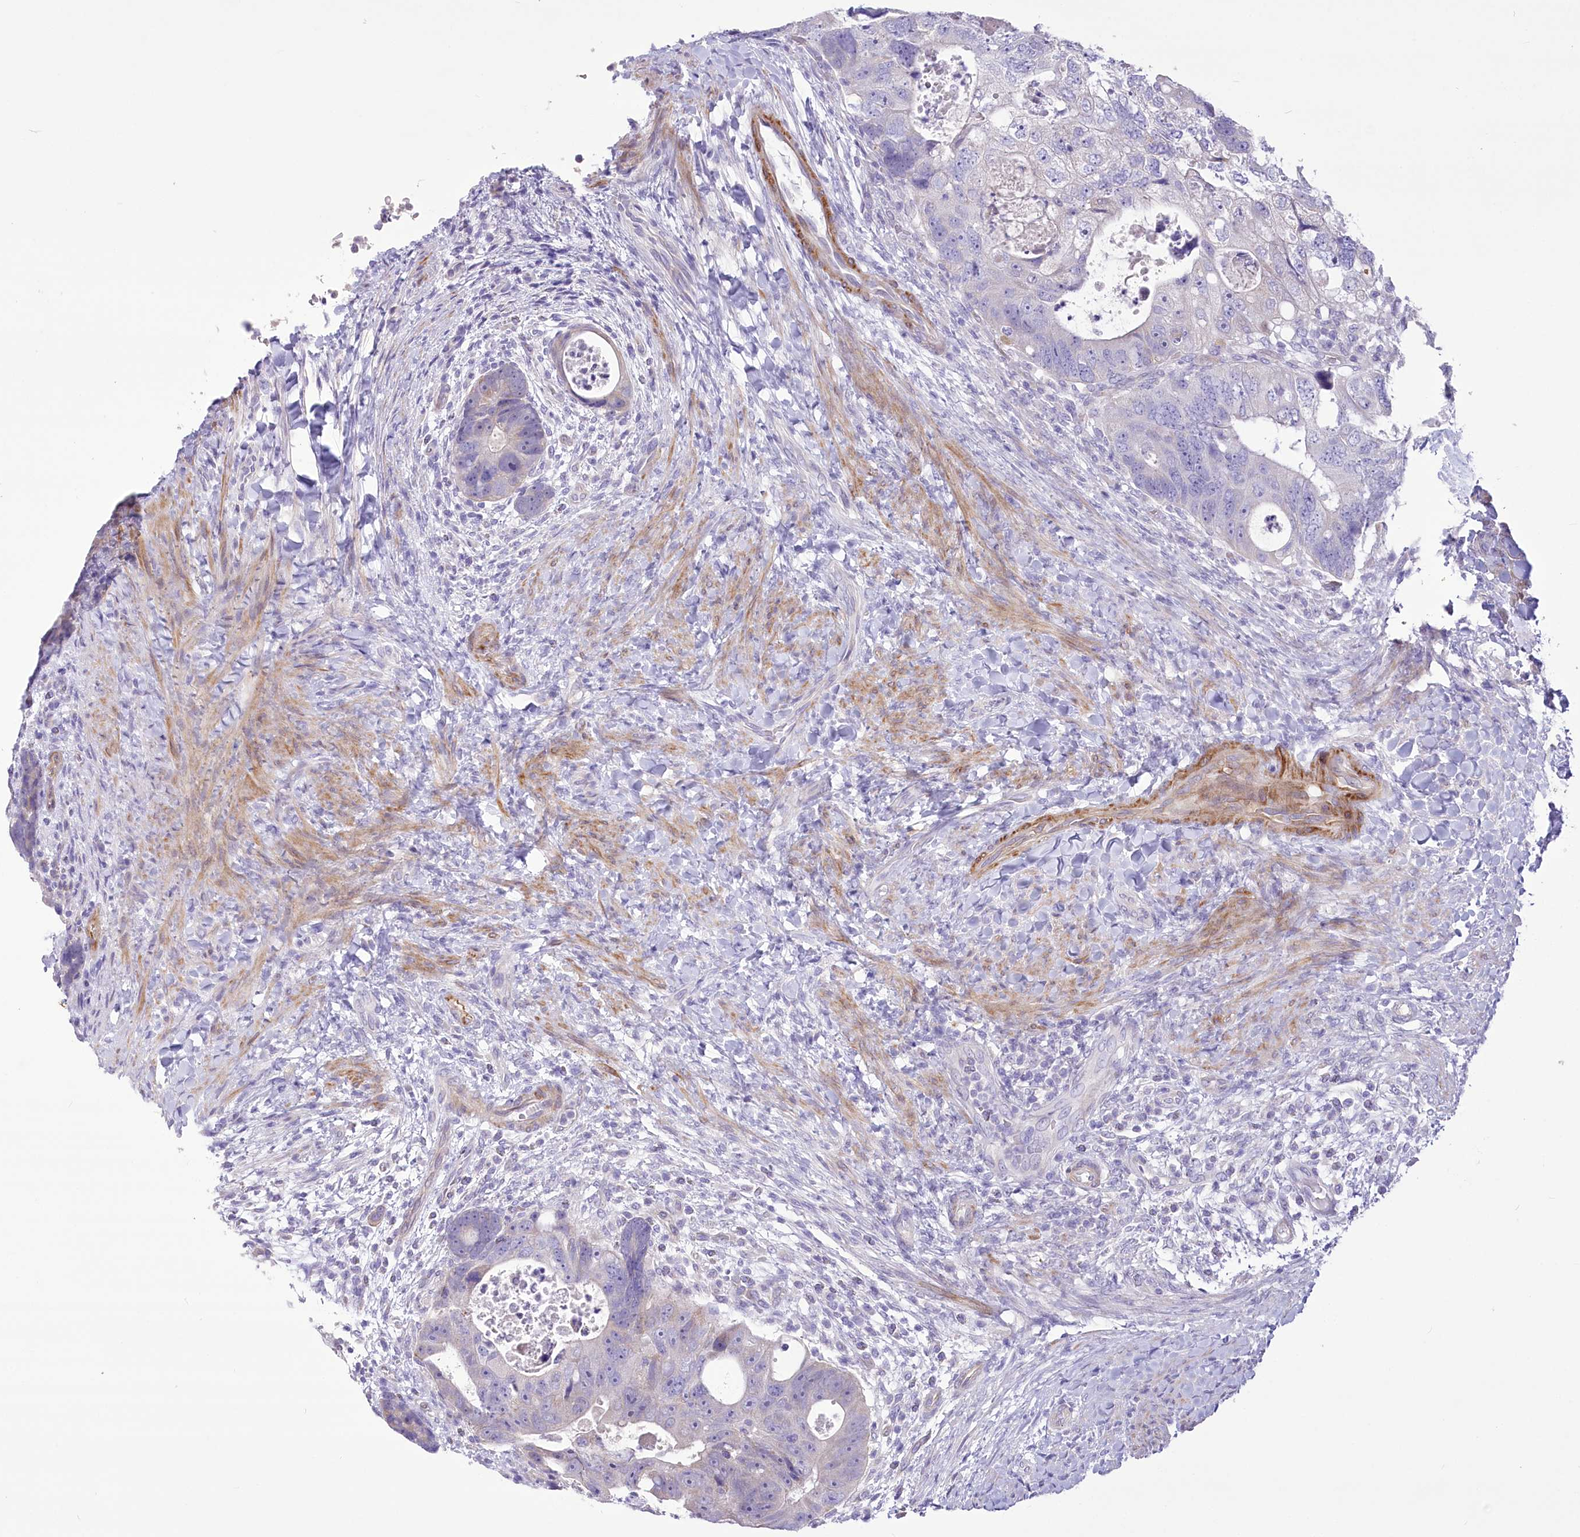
{"staining": {"intensity": "negative", "quantity": "none", "location": "none"}, "tissue": "colorectal cancer", "cell_type": "Tumor cells", "image_type": "cancer", "snomed": [{"axis": "morphology", "description": "Adenocarcinoma, NOS"}, {"axis": "topography", "description": "Rectum"}], "caption": "Tumor cells show no significant positivity in adenocarcinoma (colorectal).", "gene": "ANGPTL3", "patient": {"sex": "male", "age": 59}}